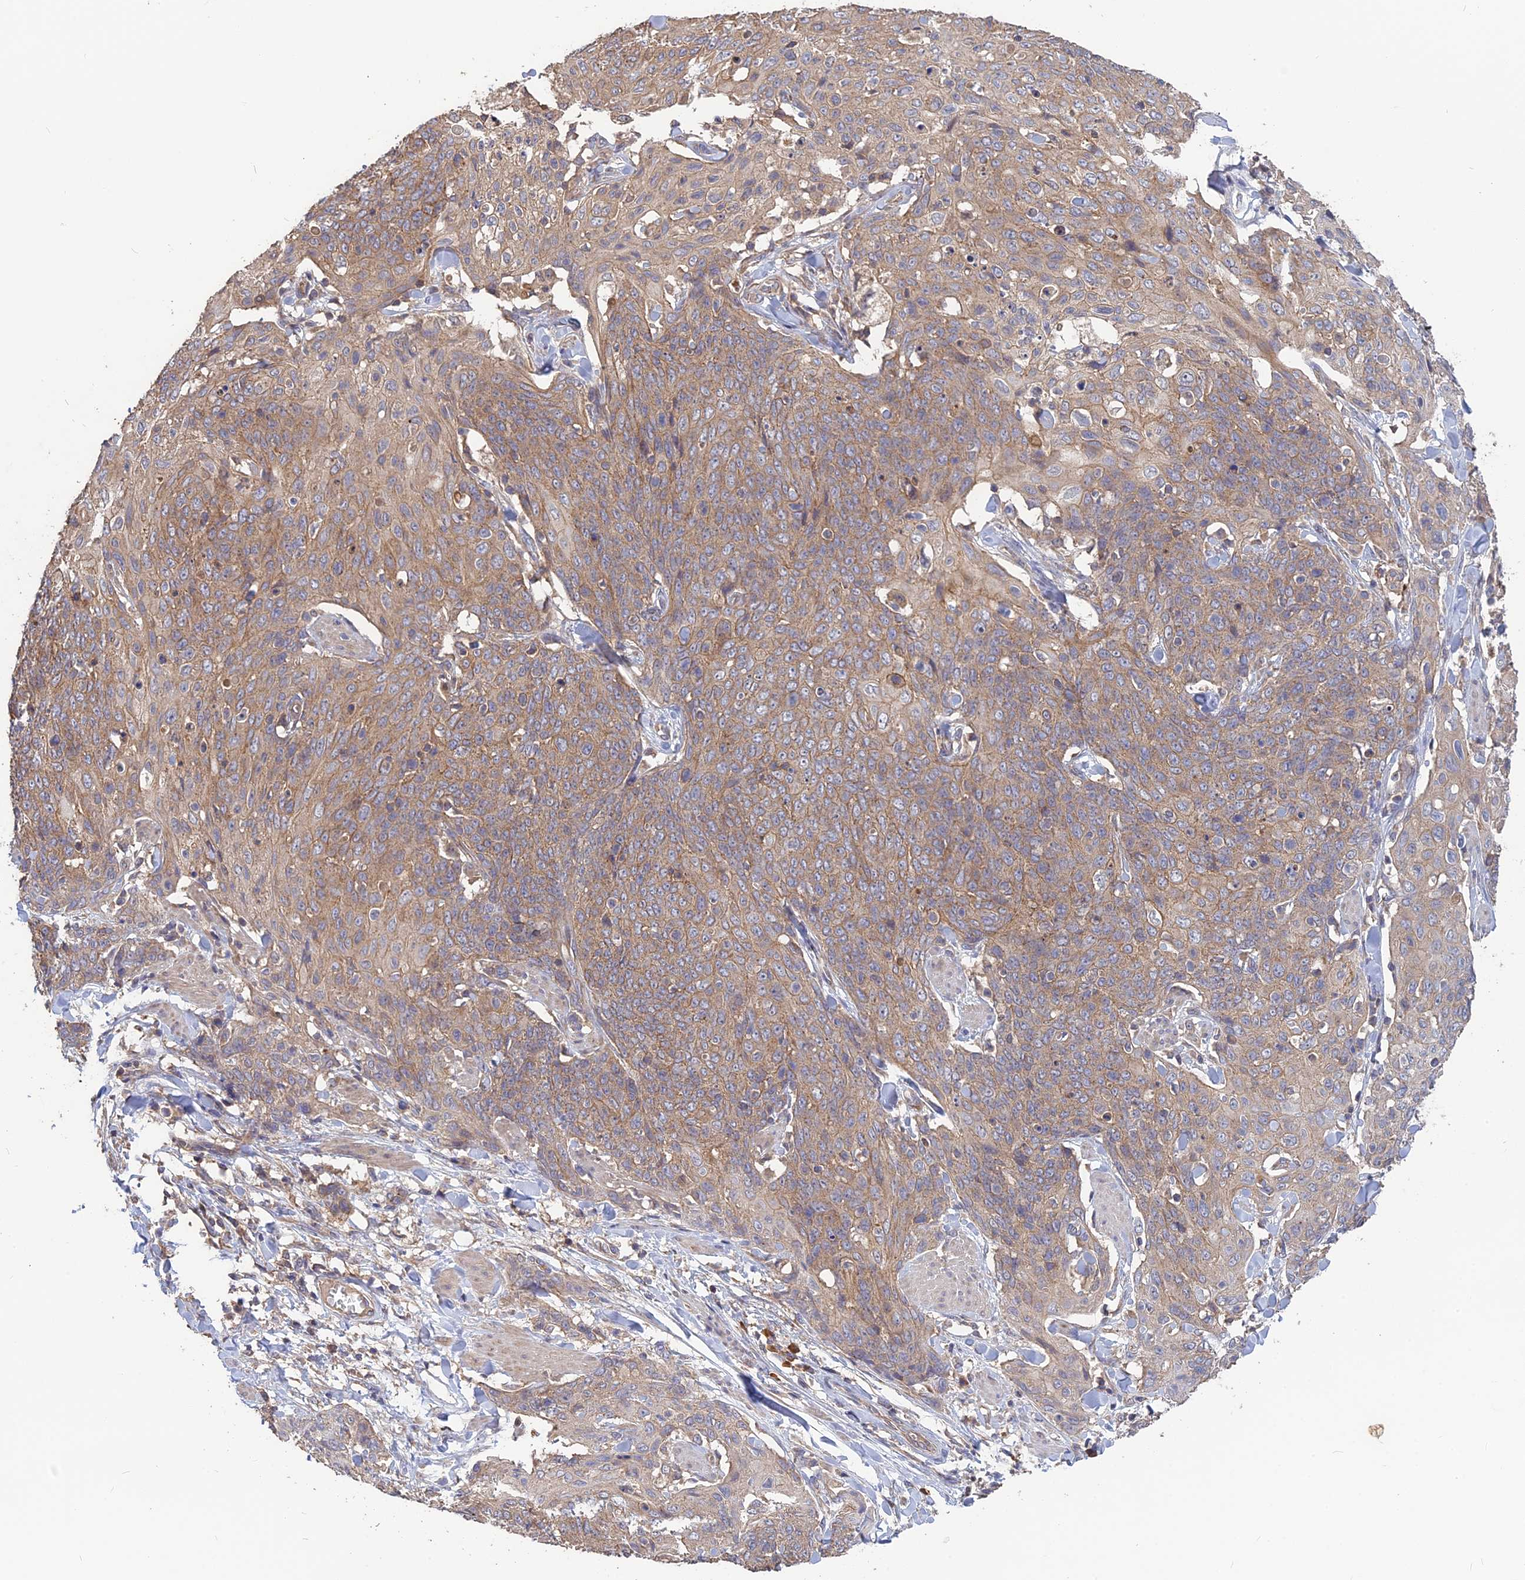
{"staining": {"intensity": "weak", "quantity": ">75%", "location": "cytoplasmic/membranous"}, "tissue": "skin cancer", "cell_type": "Tumor cells", "image_type": "cancer", "snomed": [{"axis": "morphology", "description": "Squamous cell carcinoma, NOS"}, {"axis": "topography", "description": "Skin"}, {"axis": "topography", "description": "Vulva"}], "caption": "This is a micrograph of immunohistochemistry (IHC) staining of skin cancer (squamous cell carcinoma), which shows weak staining in the cytoplasmic/membranous of tumor cells.", "gene": "ARHGAP40", "patient": {"sex": "female", "age": 85}}